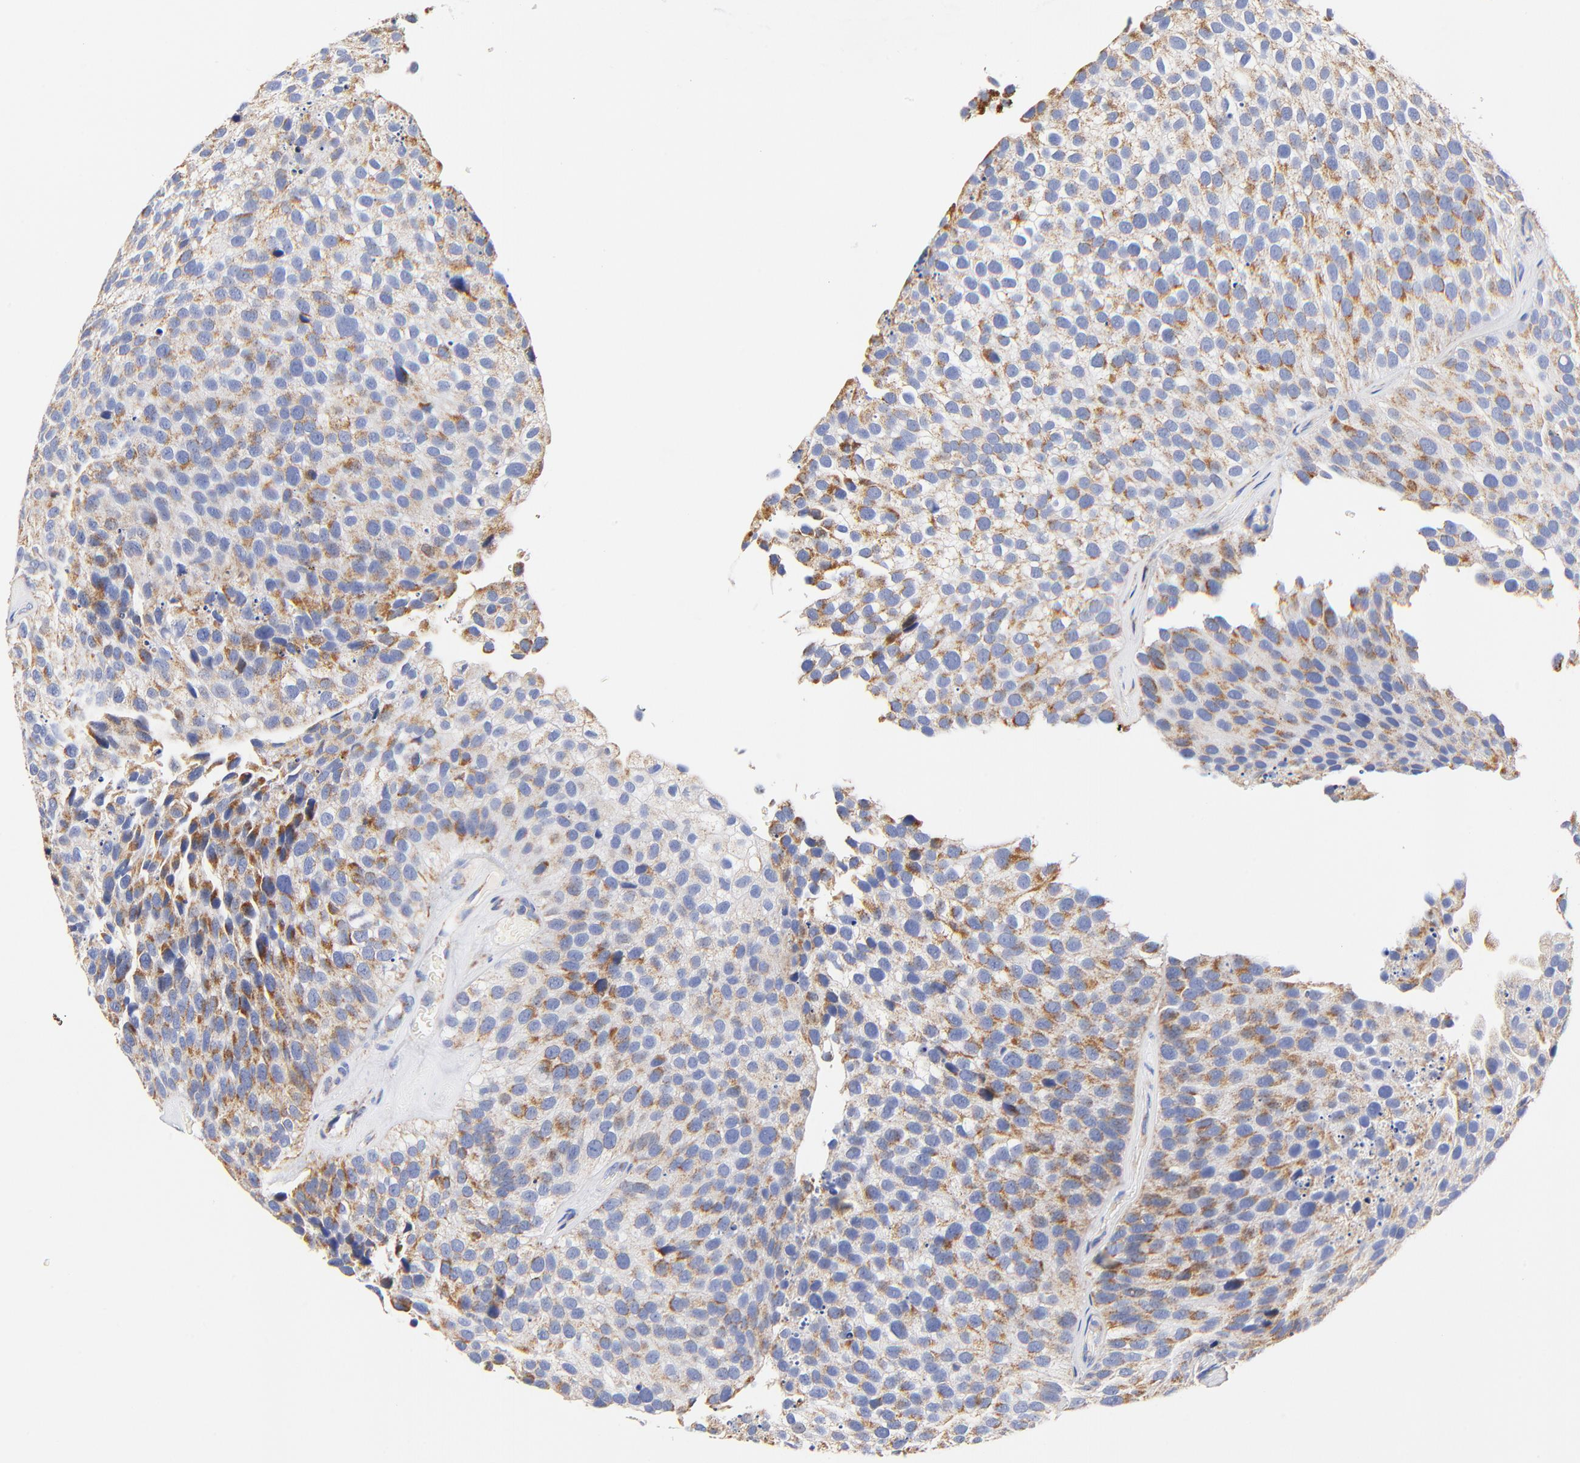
{"staining": {"intensity": "moderate", "quantity": ">75%", "location": "cytoplasmic/membranous"}, "tissue": "urothelial cancer", "cell_type": "Tumor cells", "image_type": "cancer", "snomed": [{"axis": "morphology", "description": "Urothelial carcinoma, High grade"}, {"axis": "topography", "description": "Urinary bladder"}], "caption": "High-grade urothelial carcinoma tissue reveals moderate cytoplasmic/membranous staining in about >75% of tumor cells, visualized by immunohistochemistry.", "gene": "ATP5F1D", "patient": {"sex": "male", "age": 72}}